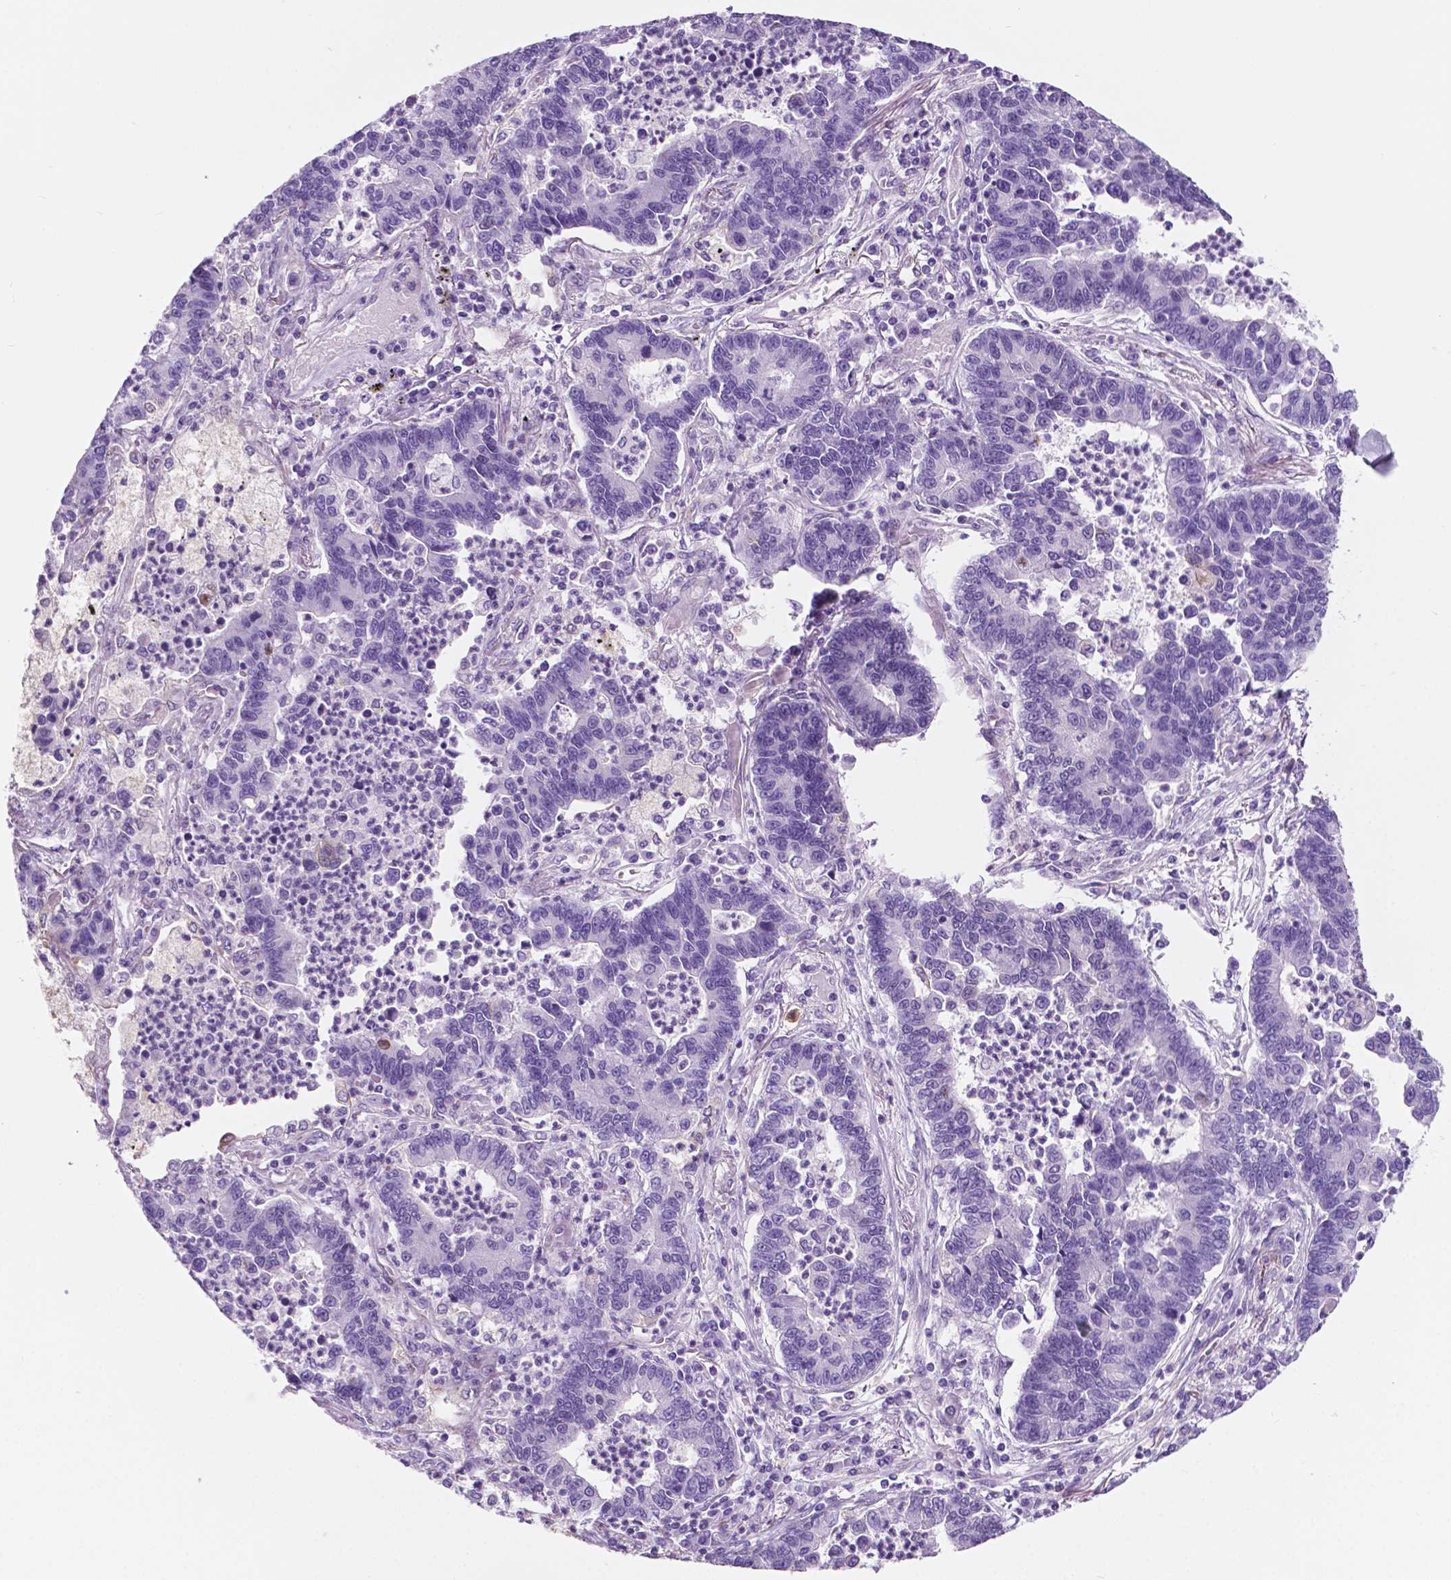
{"staining": {"intensity": "negative", "quantity": "none", "location": "none"}, "tissue": "lung cancer", "cell_type": "Tumor cells", "image_type": "cancer", "snomed": [{"axis": "morphology", "description": "Adenocarcinoma, NOS"}, {"axis": "topography", "description": "Lung"}], "caption": "Tumor cells are negative for protein expression in human lung cancer (adenocarcinoma). (IHC, brightfield microscopy, high magnification).", "gene": "EPPK1", "patient": {"sex": "female", "age": 57}}